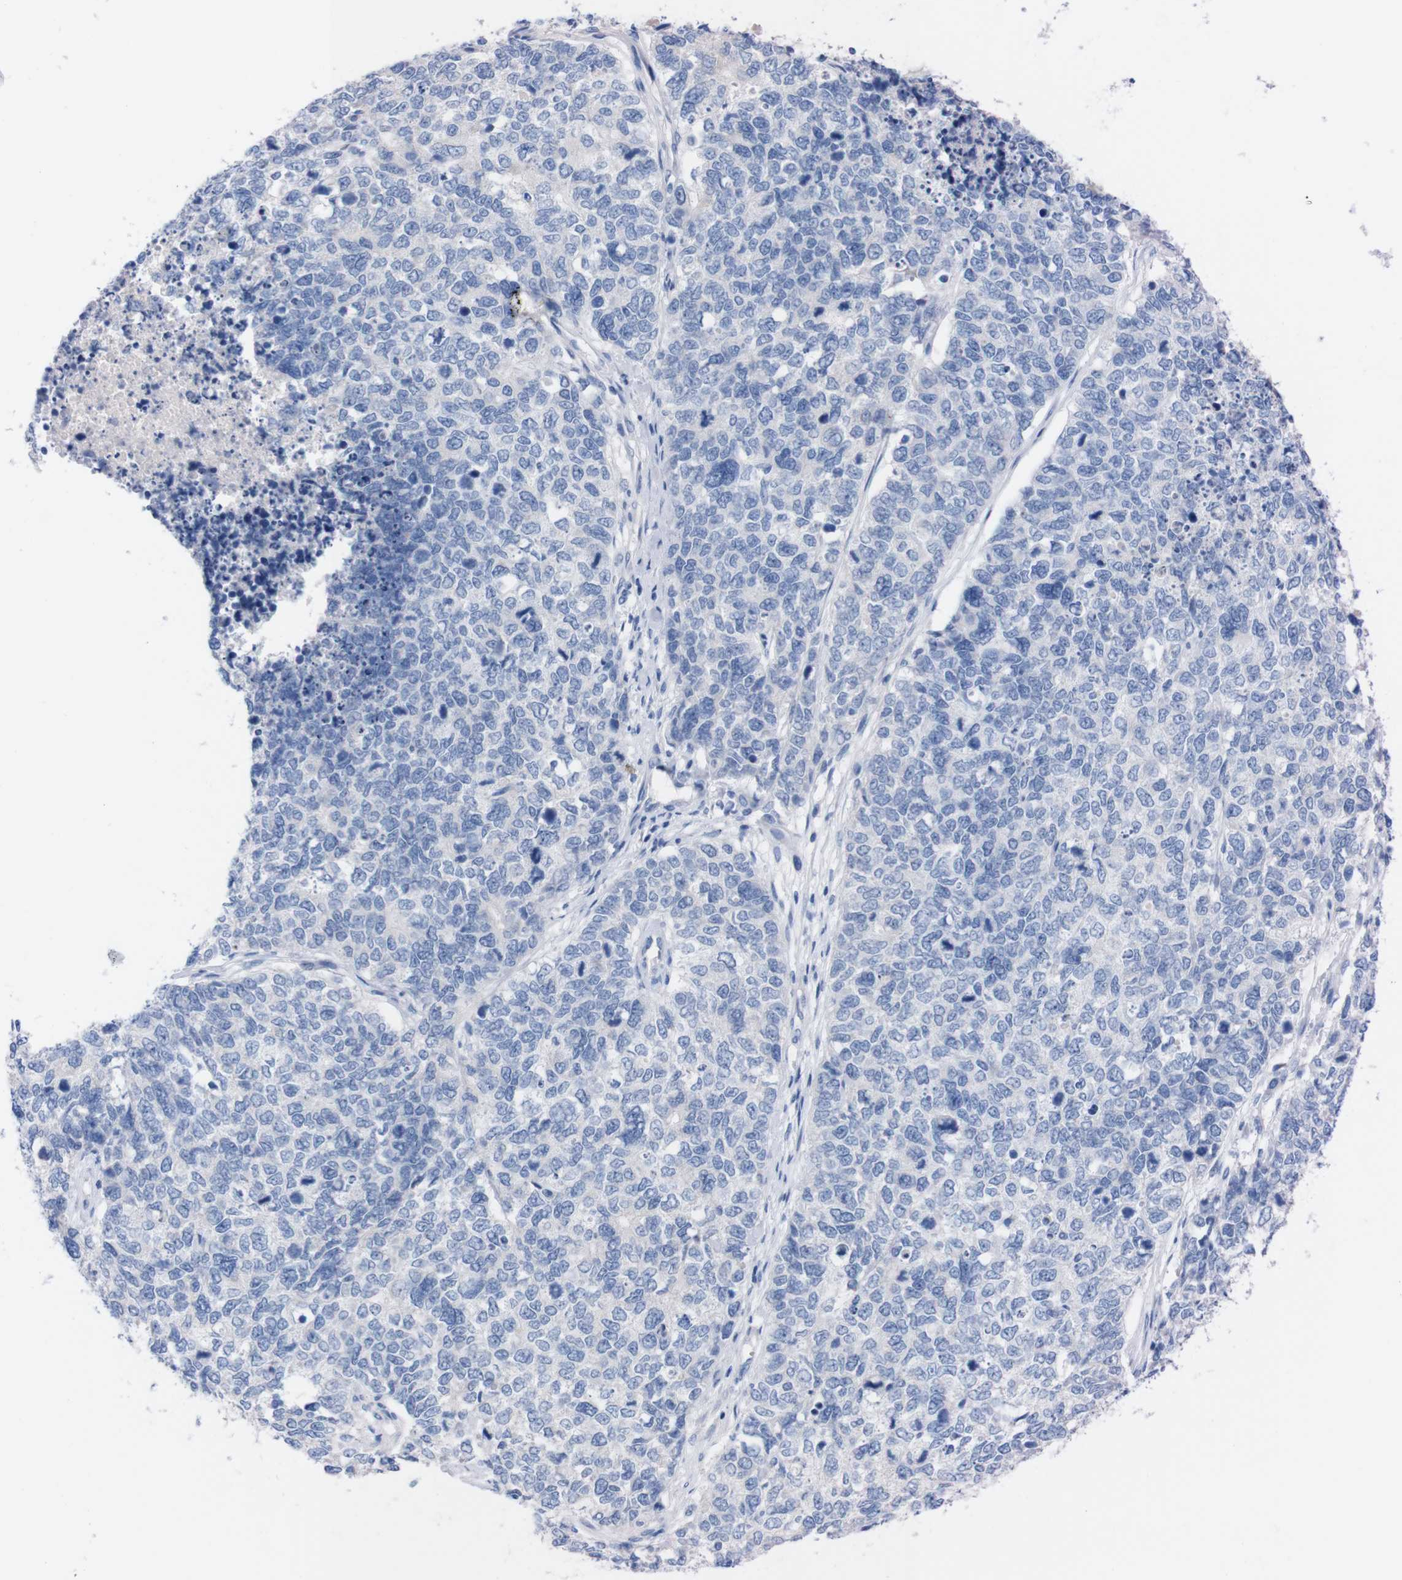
{"staining": {"intensity": "negative", "quantity": "none", "location": "none"}, "tissue": "cervical cancer", "cell_type": "Tumor cells", "image_type": "cancer", "snomed": [{"axis": "morphology", "description": "Squamous cell carcinoma, NOS"}, {"axis": "topography", "description": "Cervix"}], "caption": "An IHC histopathology image of cervical cancer is shown. There is no staining in tumor cells of cervical cancer.", "gene": "TMEM243", "patient": {"sex": "female", "age": 63}}